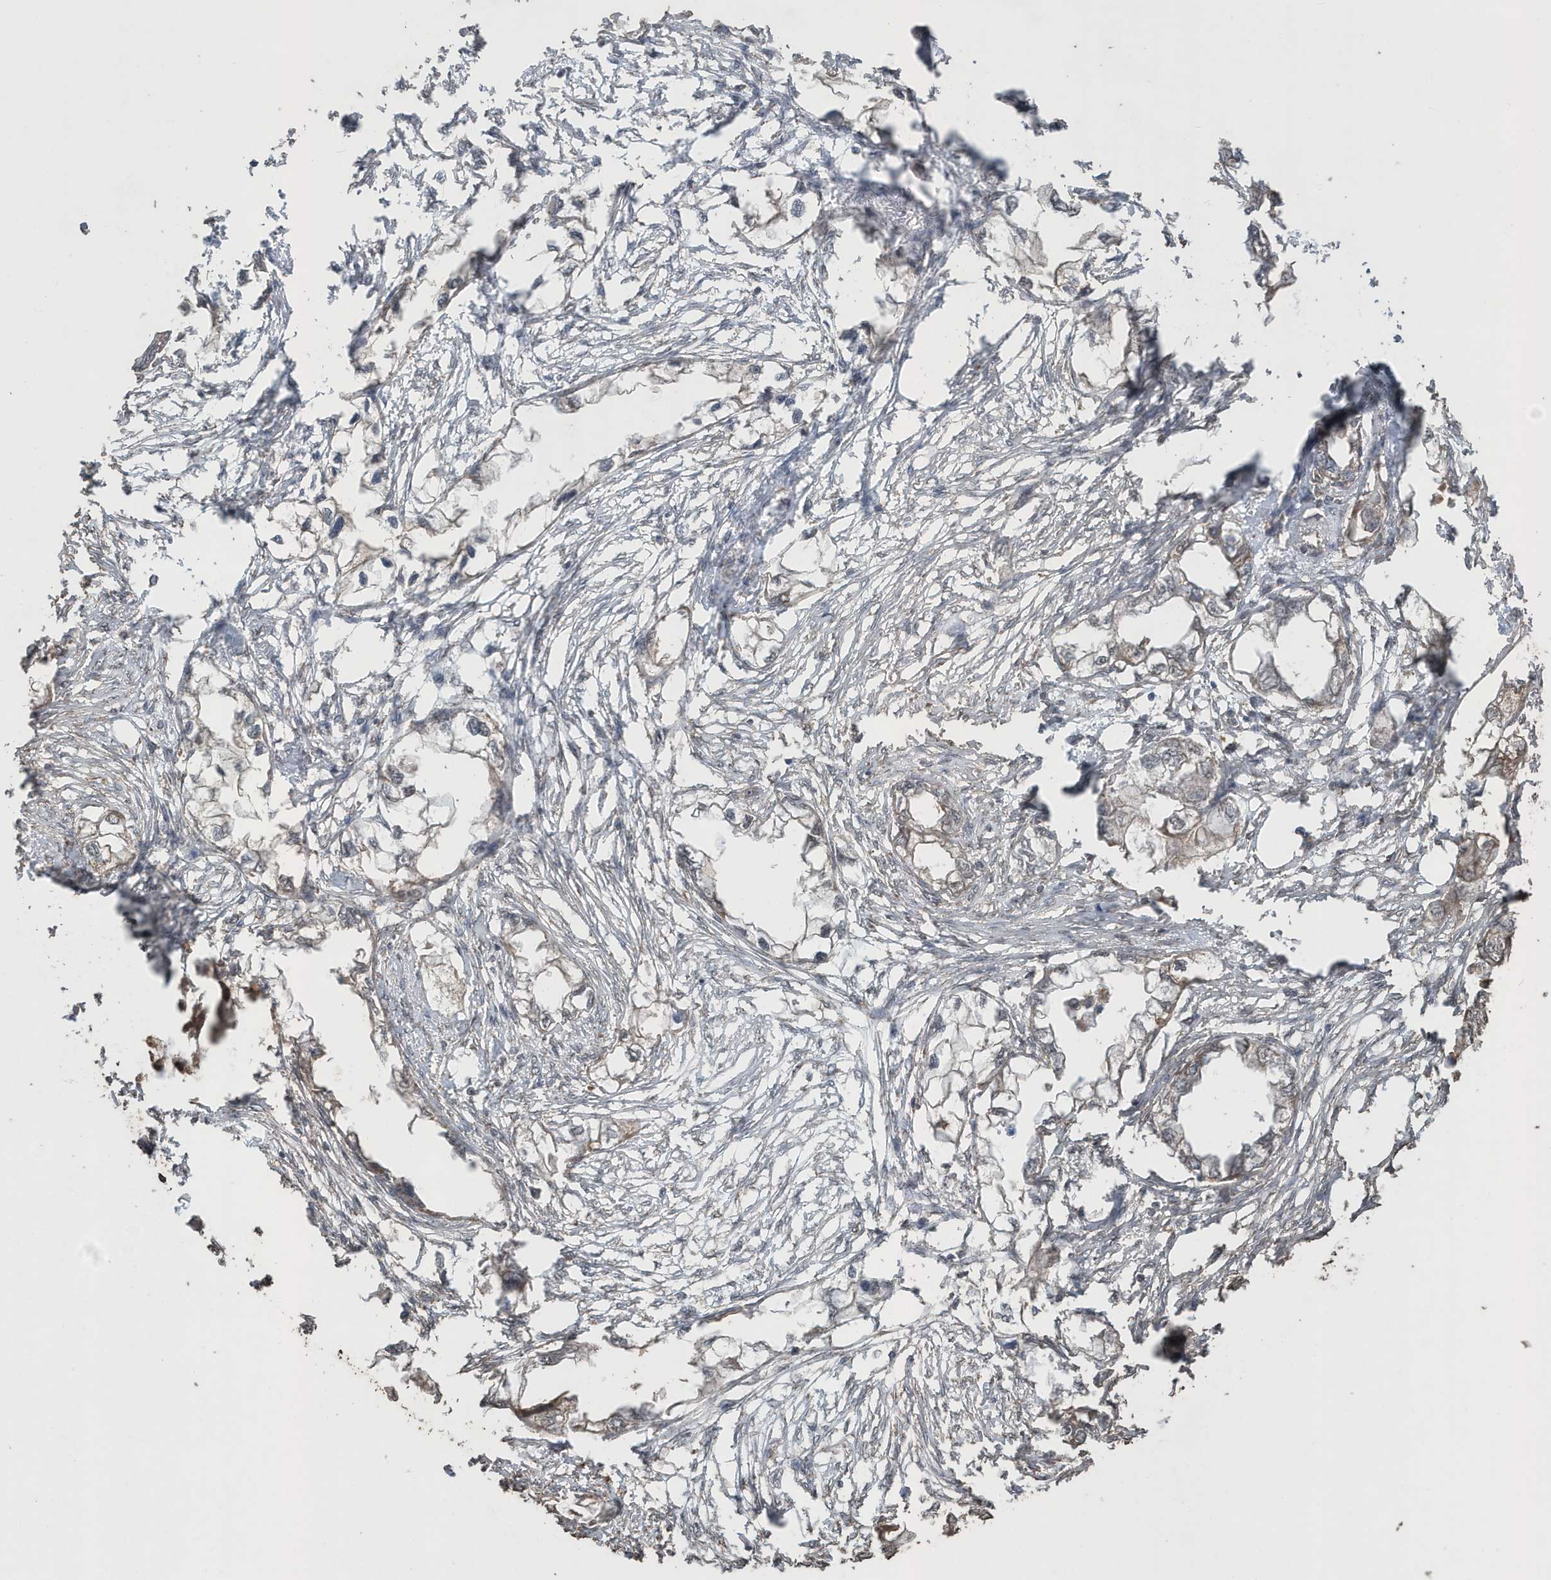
{"staining": {"intensity": "weak", "quantity": "<25%", "location": "cytoplasmic/membranous"}, "tissue": "endometrial cancer", "cell_type": "Tumor cells", "image_type": "cancer", "snomed": [{"axis": "morphology", "description": "Adenocarcinoma, NOS"}, {"axis": "morphology", "description": "Adenocarcinoma, metastatic, NOS"}, {"axis": "topography", "description": "Adipose tissue"}, {"axis": "topography", "description": "Endometrium"}], "caption": "Tumor cells are negative for protein expression in human endometrial adenocarcinoma.", "gene": "PAXBP1", "patient": {"sex": "female", "age": 67}}